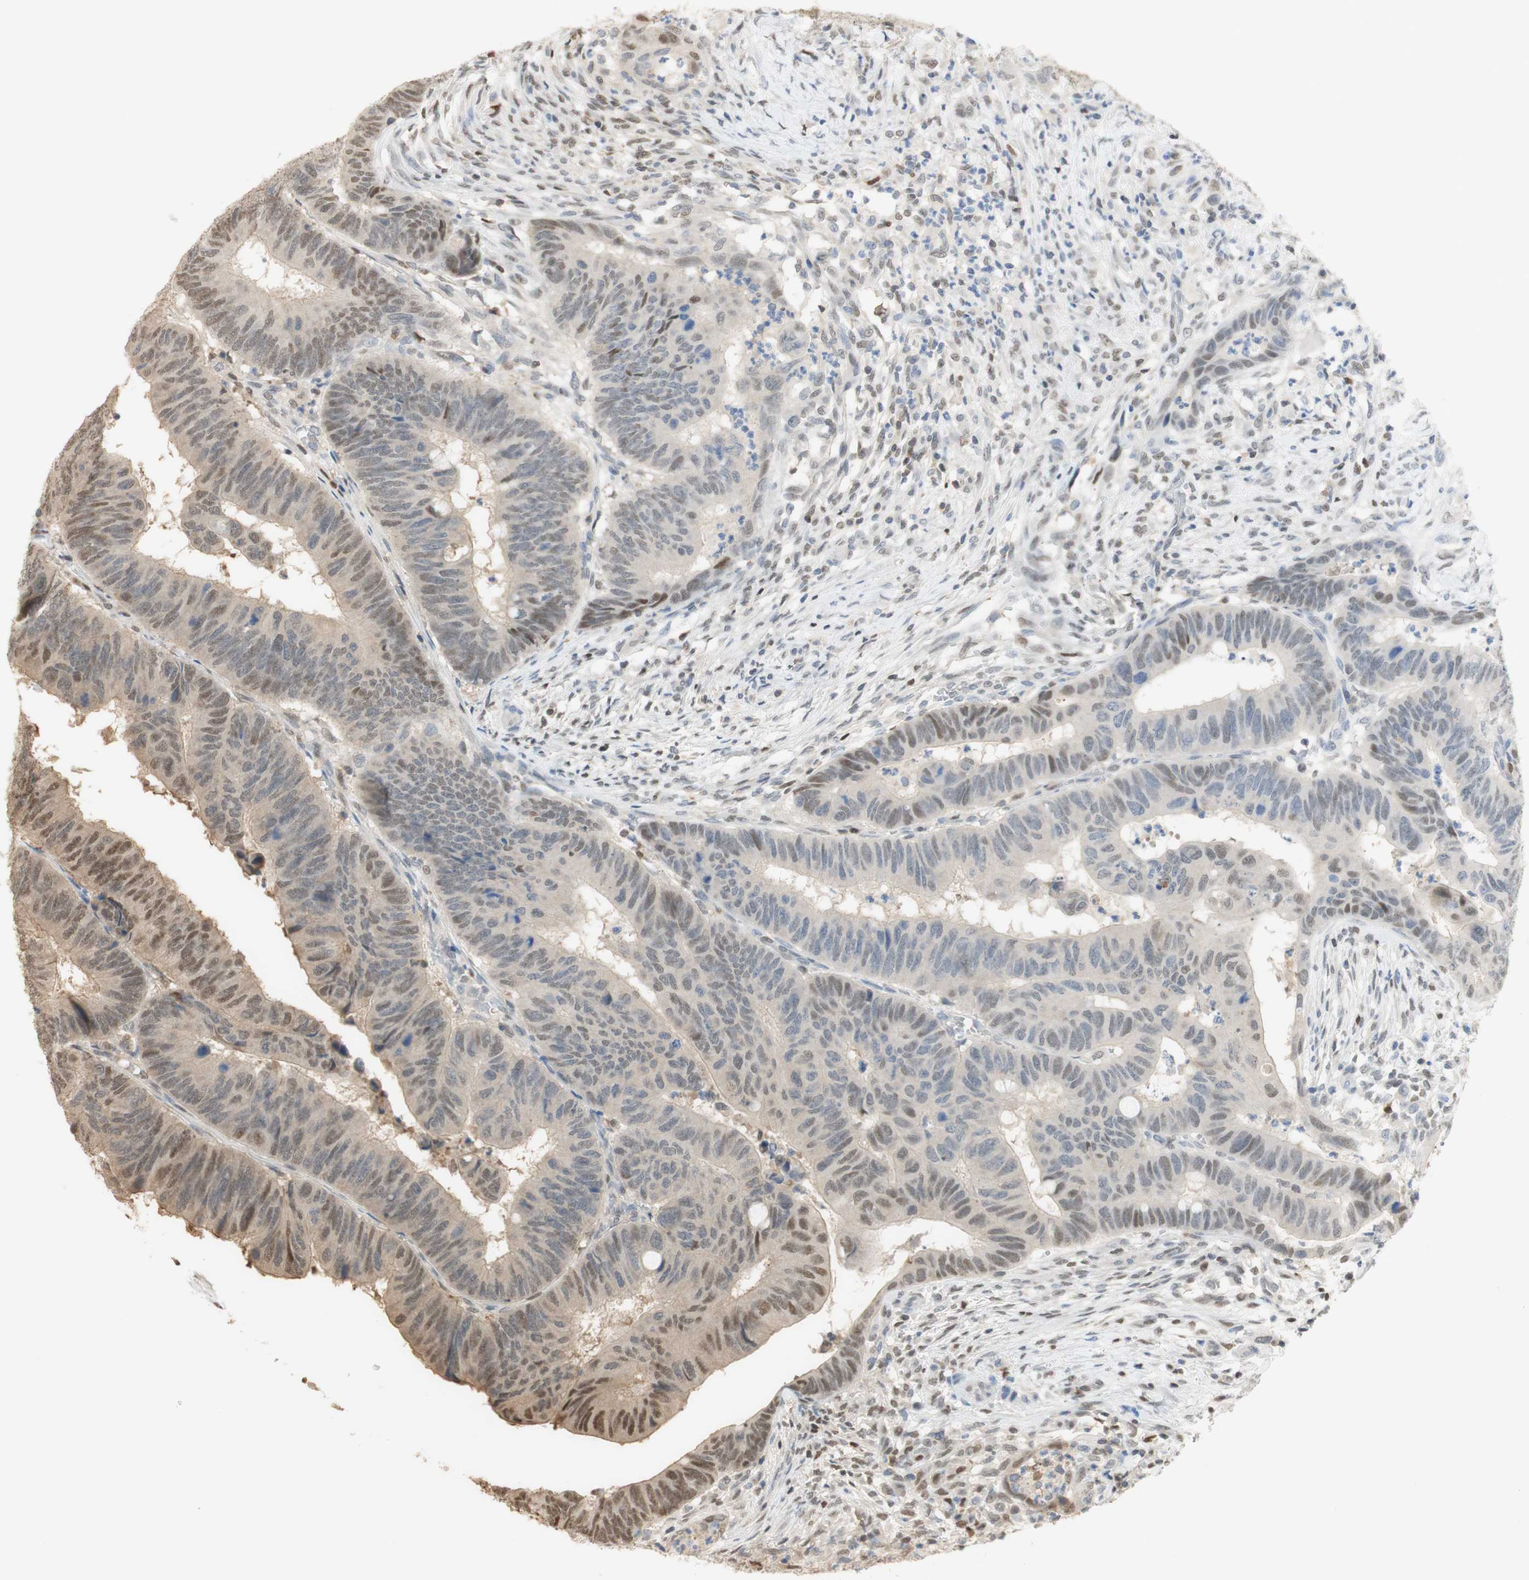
{"staining": {"intensity": "moderate", "quantity": "<25%", "location": "cytoplasmic/membranous,nuclear"}, "tissue": "colorectal cancer", "cell_type": "Tumor cells", "image_type": "cancer", "snomed": [{"axis": "morphology", "description": "Normal tissue, NOS"}, {"axis": "morphology", "description": "Adenocarcinoma, NOS"}, {"axis": "topography", "description": "Rectum"}, {"axis": "topography", "description": "Peripheral nerve tissue"}], "caption": "Moderate cytoplasmic/membranous and nuclear expression is appreciated in about <25% of tumor cells in adenocarcinoma (colorectal).", "gene": "NAP1L4", "patient": {"sex": "male", "age": 92}}